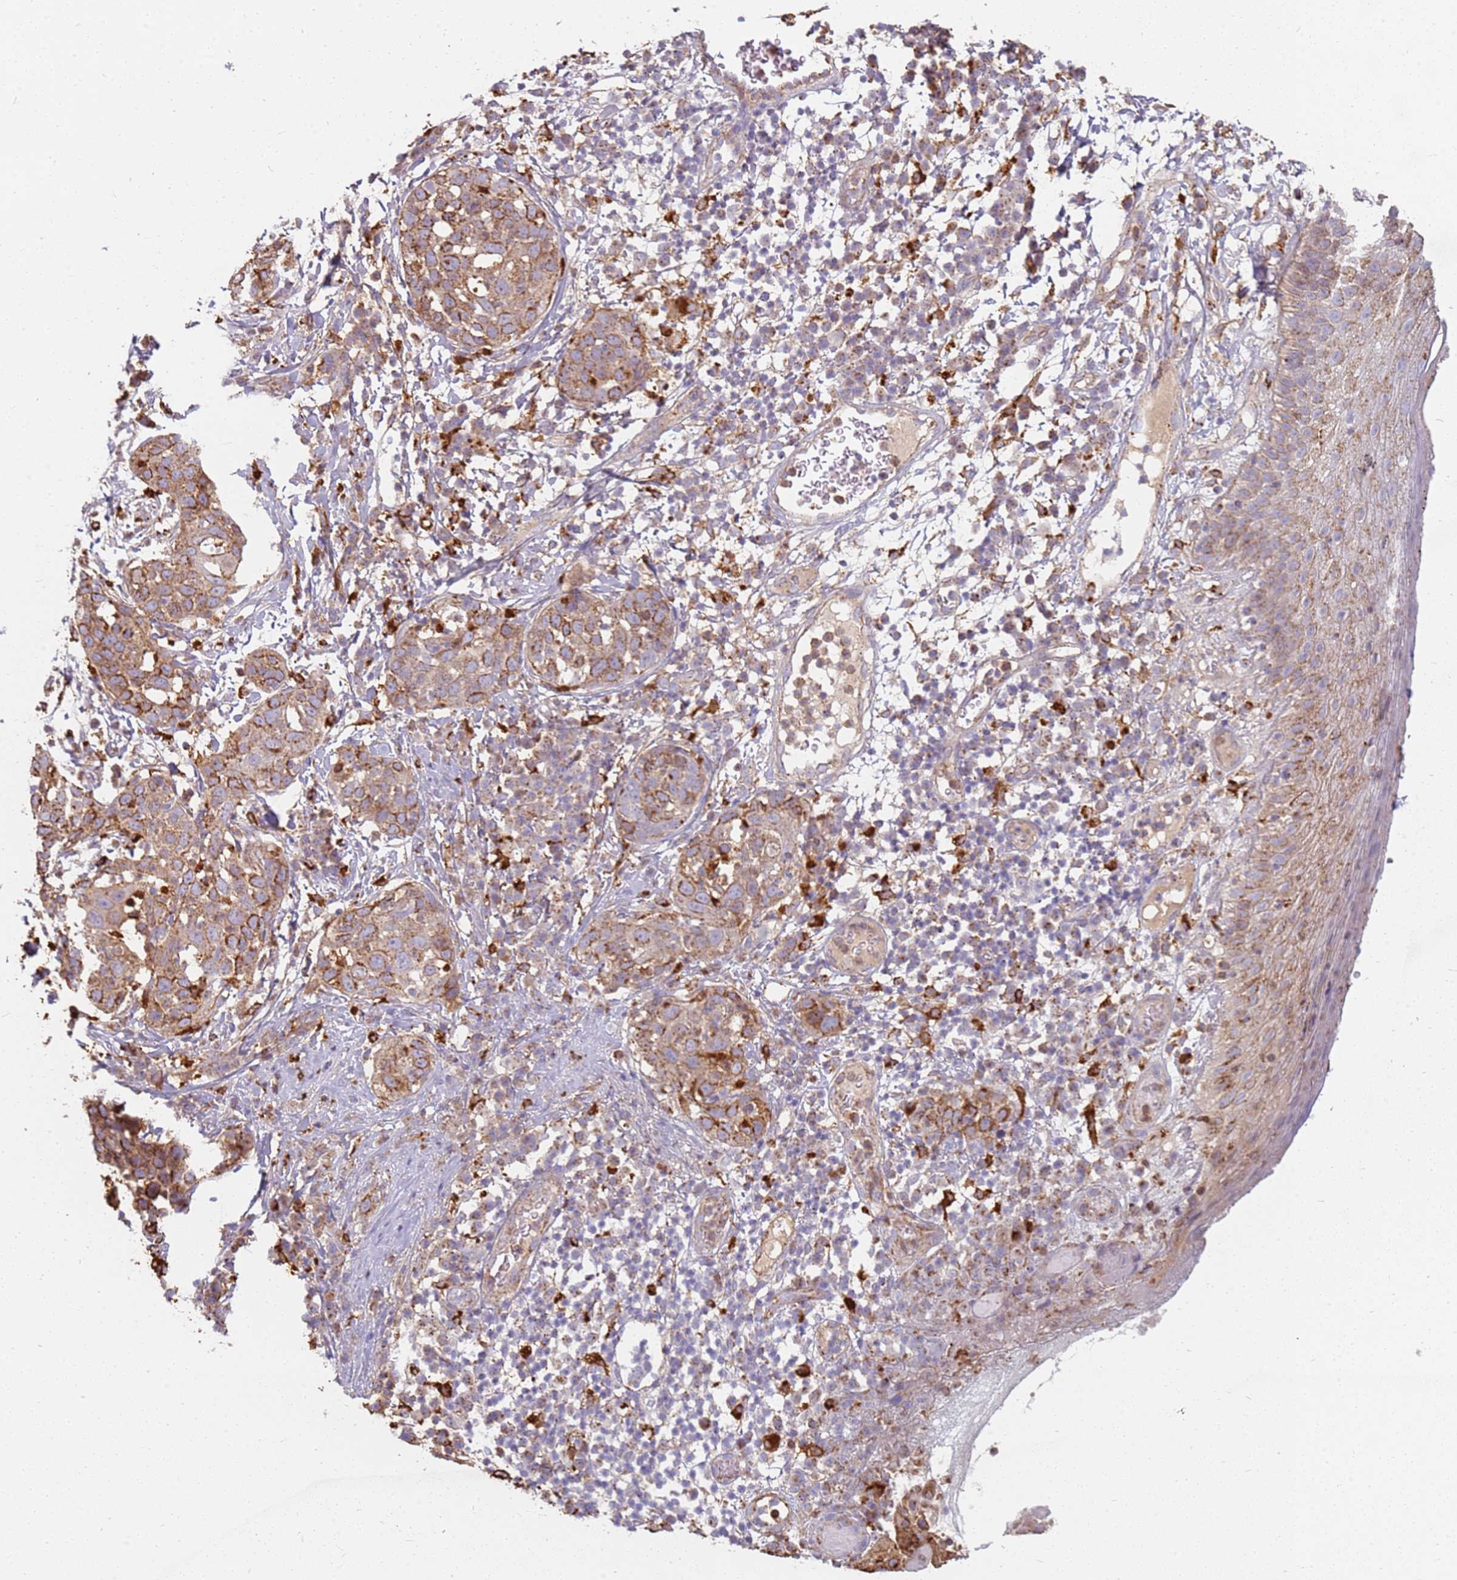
{"staining": {"intensity": "moderate", "quantity": ">75%", "location": "cytoplasmic/membranous"}, "tissue": "skin cancer", "cell_type": "Tumor cells", "image_type": "cancer", "snomed": [{"axis": "morphology", "description": "Squamous cell carcinoma, NOS"}, {"axis": "topography", "description": "Skin"}], "caption": "A histopathology image of human skin squamous cell carcinoma stained for a protein demonstrates moderate cytoplasmic/membranous brown staining in tumor cells.", "gene": "TMEM229B", "patient": {"sex": "female", "age": 44}}